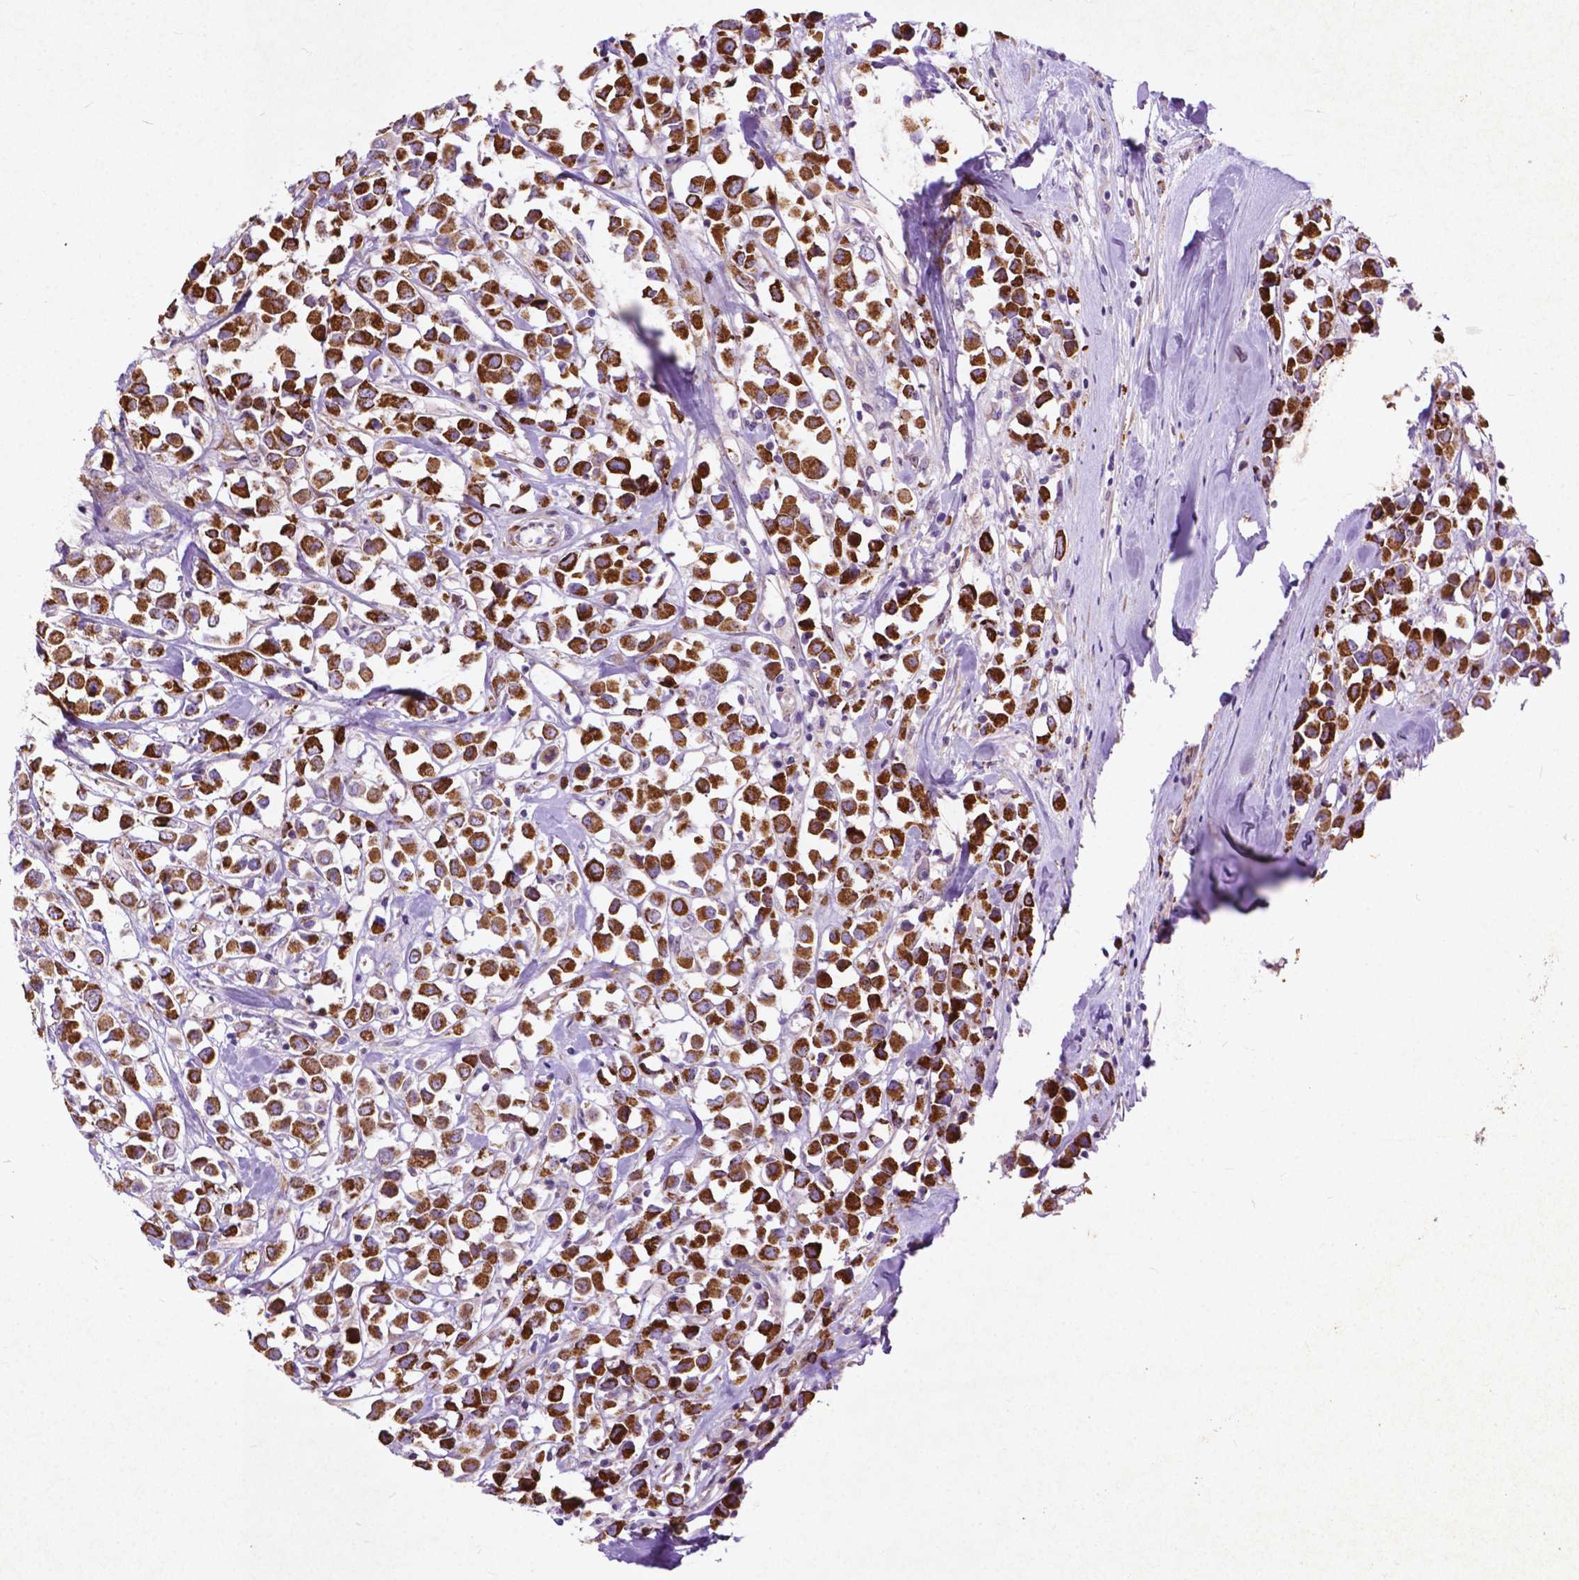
{"staining": {"intensity": "strong", "quantity": ">75%", "location": "cytoplasmic/membranous"}, "tissue": "breast cancer", "cell_type": "Tumor cells", "image_type": "cancer", "snomed": [{"axis": "morphology", "description": "Duct carcinoma"}, {"axis": "topography", "description": "Breast"}], "caption": "High-magnification brightfield microscopy of invasive ductal carcinoma (breast) stained with DAB (3,3'-diaminobenzidine) (brown) and counterstained with hematoxylin (blue). tumor cells exhibit strong cytoplasmic/membranous positivity is present in about>75% of cells.", "gene": "THEGL", "patient": {"sex": "female", "age": 61}}